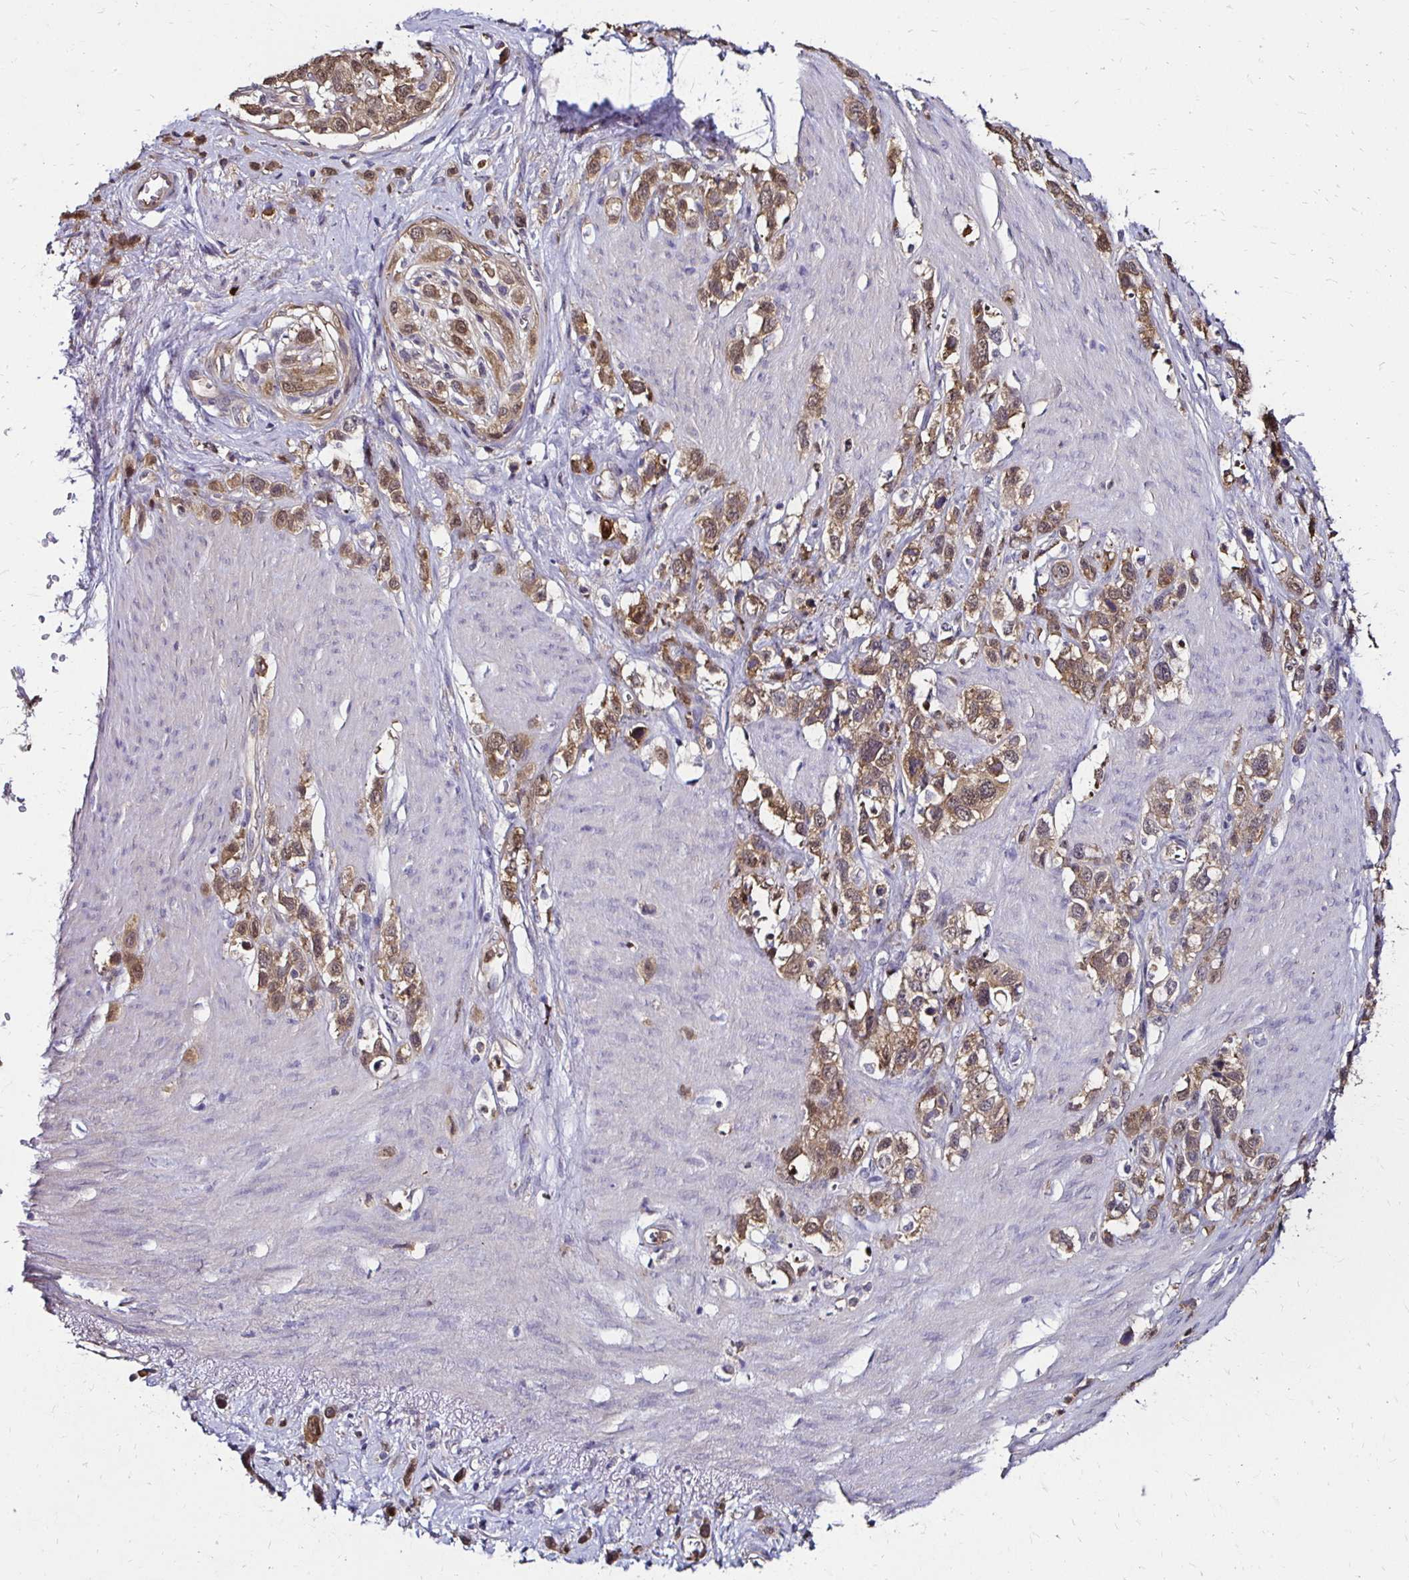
{"staining": {"intensity": "moderate", "quantity": ">75%", "location": "cytoplasmic/membranous,nuclear"}, "tissue": "stomach cancer", "cell_type": "Tumor cells", "image_type": "cancer", "snomed": [{"axis": "morphology", "description": "Adenocarcinoma, NOS"}, {"axis": "topography", "description": "Stomach"}], "caption": "This is a histology image of immunohistochemistry staining of stomach cancer, which shows moderate staining in the cytoplasmic/membranous and nuclear of tumor cells.", "gene": "TXN", "patient": {"sex": "female", "age": 65}}